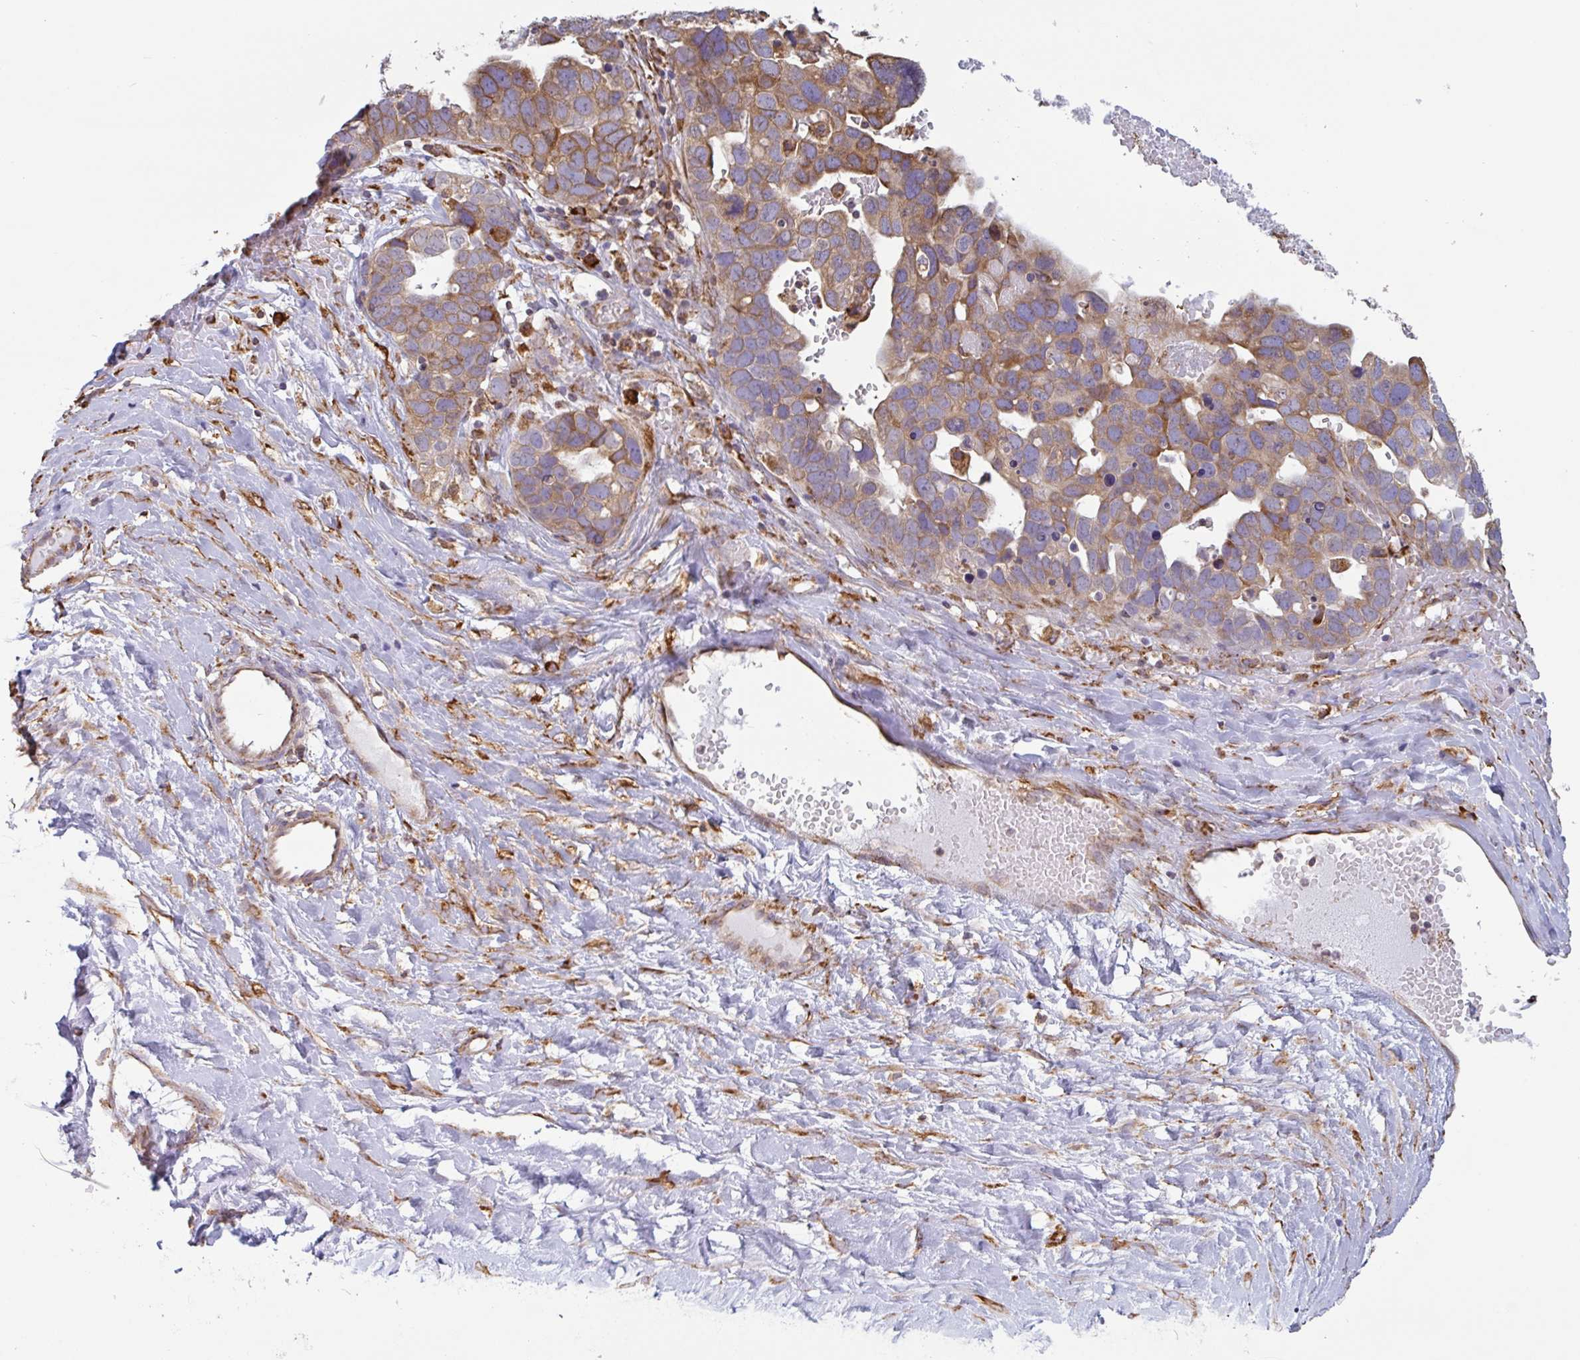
{"staining": {"intensity": "moderate", "quantity": ">75%", "location": "cytoplasmic/membranous"}, "tissue": "ovarian cancer", "cell_type": "Tumor cells", "image_type": "cancer", "snomed": [{"axis": "morphology", "description": "Cystadenocarcinoma, serous, NOS"}, {"axis": "topography", "description": "Ovary"}], "caption": "Human ovarian cancer (serous cystadenocarcinoma) stained with a brown dye shows moderate cytoplasmic/membranous positive expression in approximately >75% of tumor cells.", "gene": "DOK4", "patient": {"sex": "female", "age": 54}}